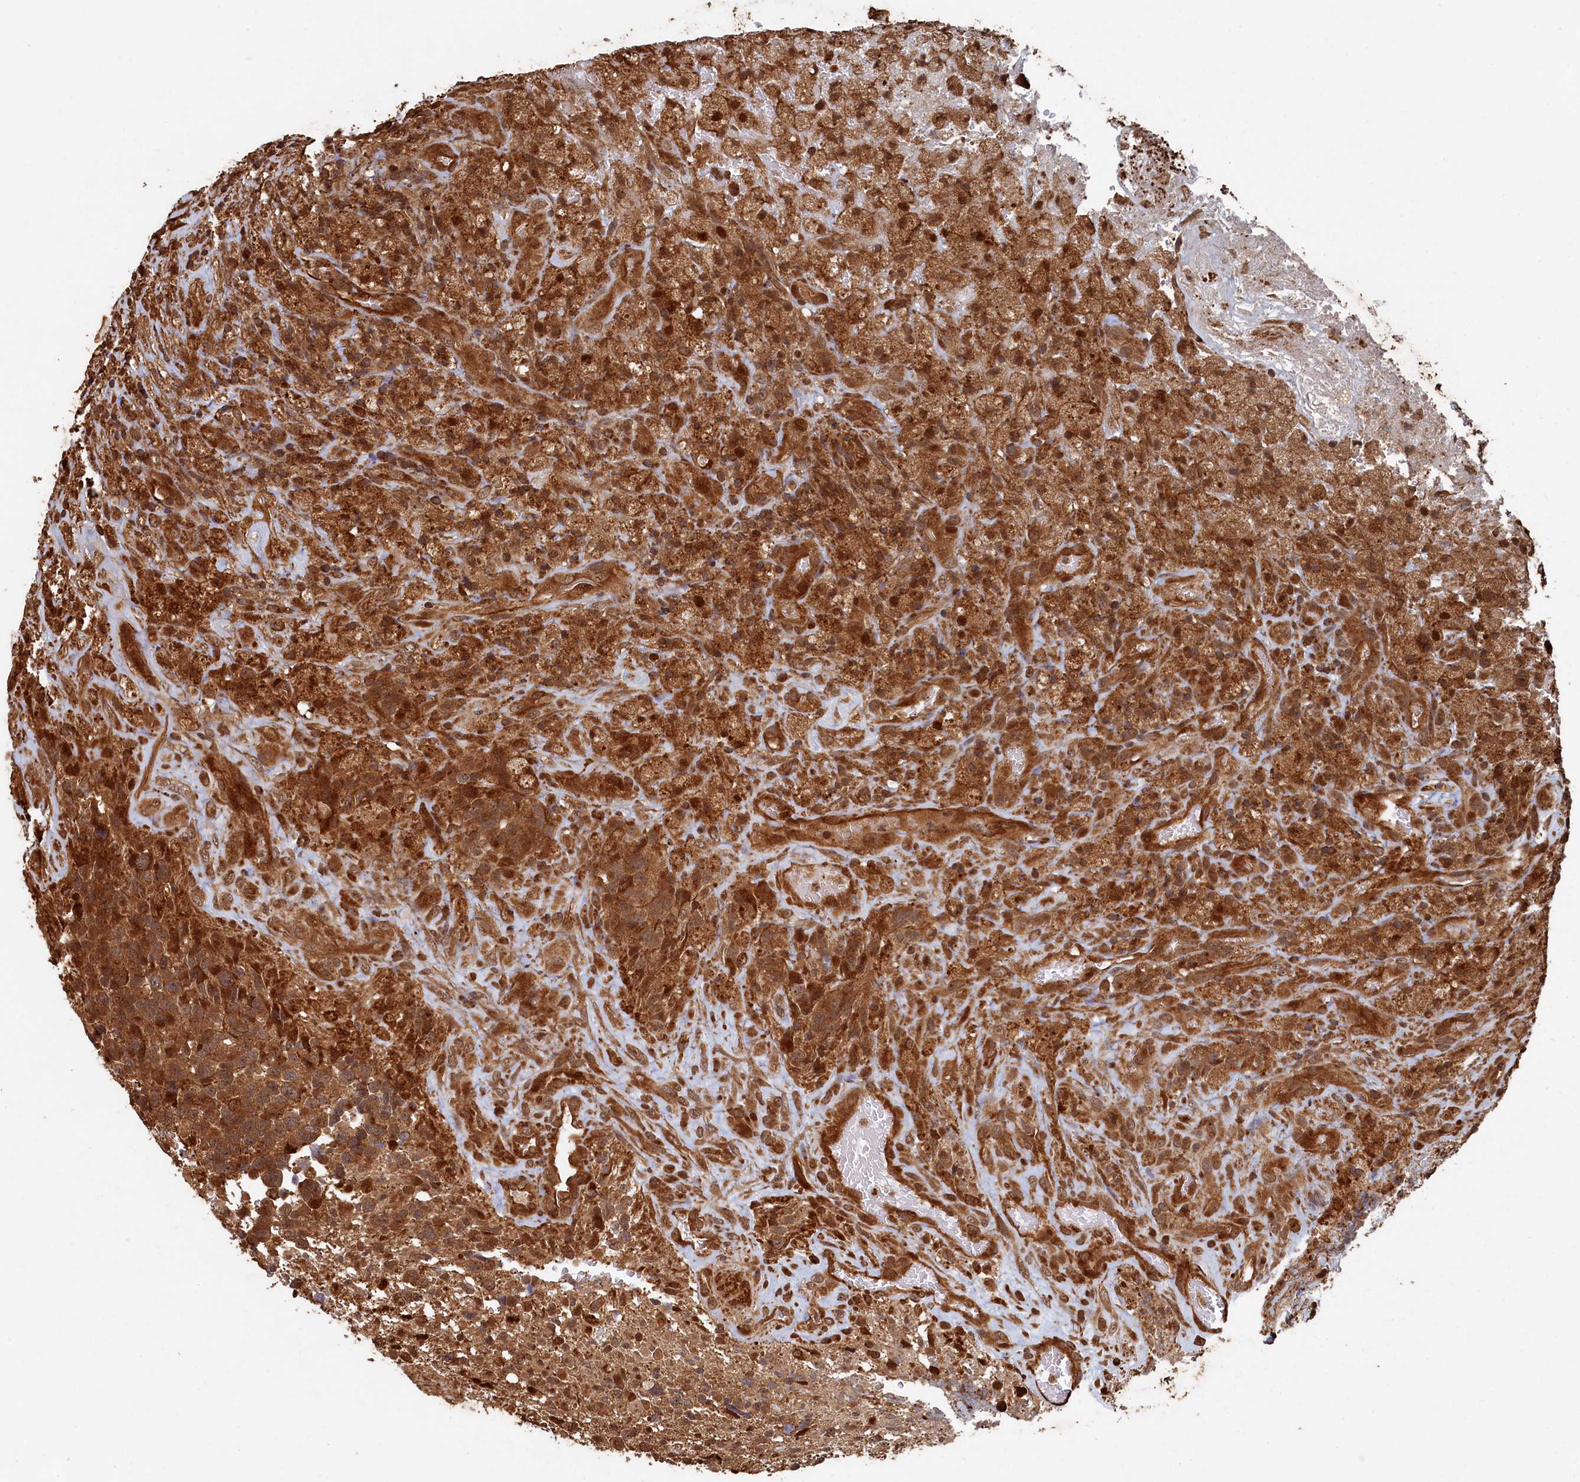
{"staining": {"intensity": "moderate", "quantity": "25%-75%", "location": "cytoplasmic/membranous,nuclear"}, "tissue": "glioma", "cell_type": "Tumor cells", "image_type": "cancer", "snomed": [{"axis": "morphology", "description": "Glioma, malignant, High grade"}, {"axis": "topography", "description": "Brain"}], "caption": "Brown immunohistochemical staining in human malignant glioma (high-grade) shows moderate cytoplasmic/membranous and nuclear positivity in approximately 25%-75% of tumor cells.", "gene": "PIGN", "patient": {"sex": "male", "age": 69}}